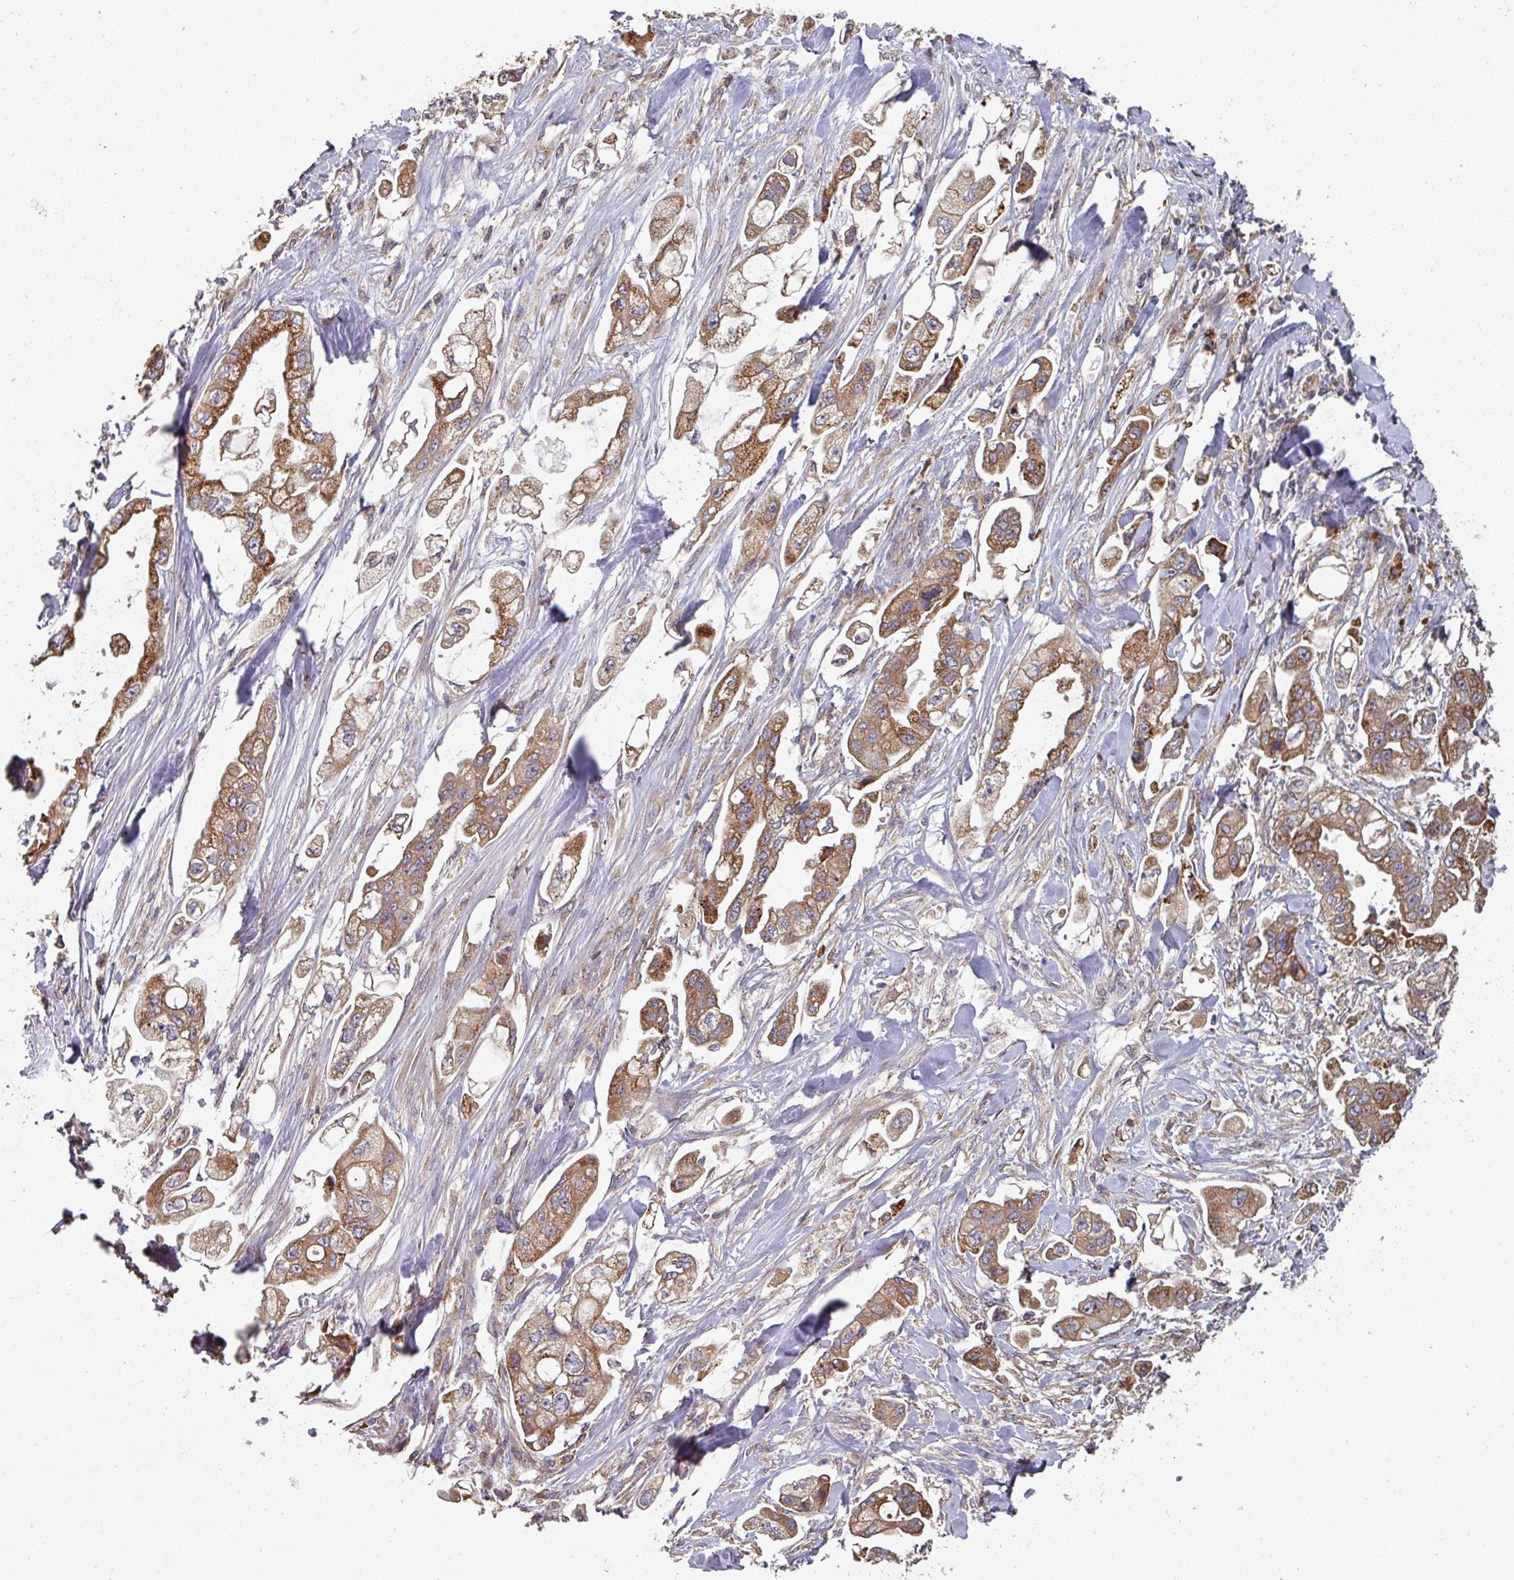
{"staining": {"intensity": "moderate", "quantity": ">75%", "location": "cytoplasmic/membranous"}, "tissue": "stomach cancer", "cell_type": "Tumor cells", "image_type": "cancer", "snomed": [{"axis": "morphology", "description": "Adenocarcinoma, NOS"}, {"axis": "topography", "description": "Stomach"}], "caption": "Adenocarcinoma (stomach) tissue exhibits moderate cytoplasmic/membranous expression in approximately >75% of tumor cells", "gene": "EDEM2", "patient": {"sex": "male", "age": 62}}